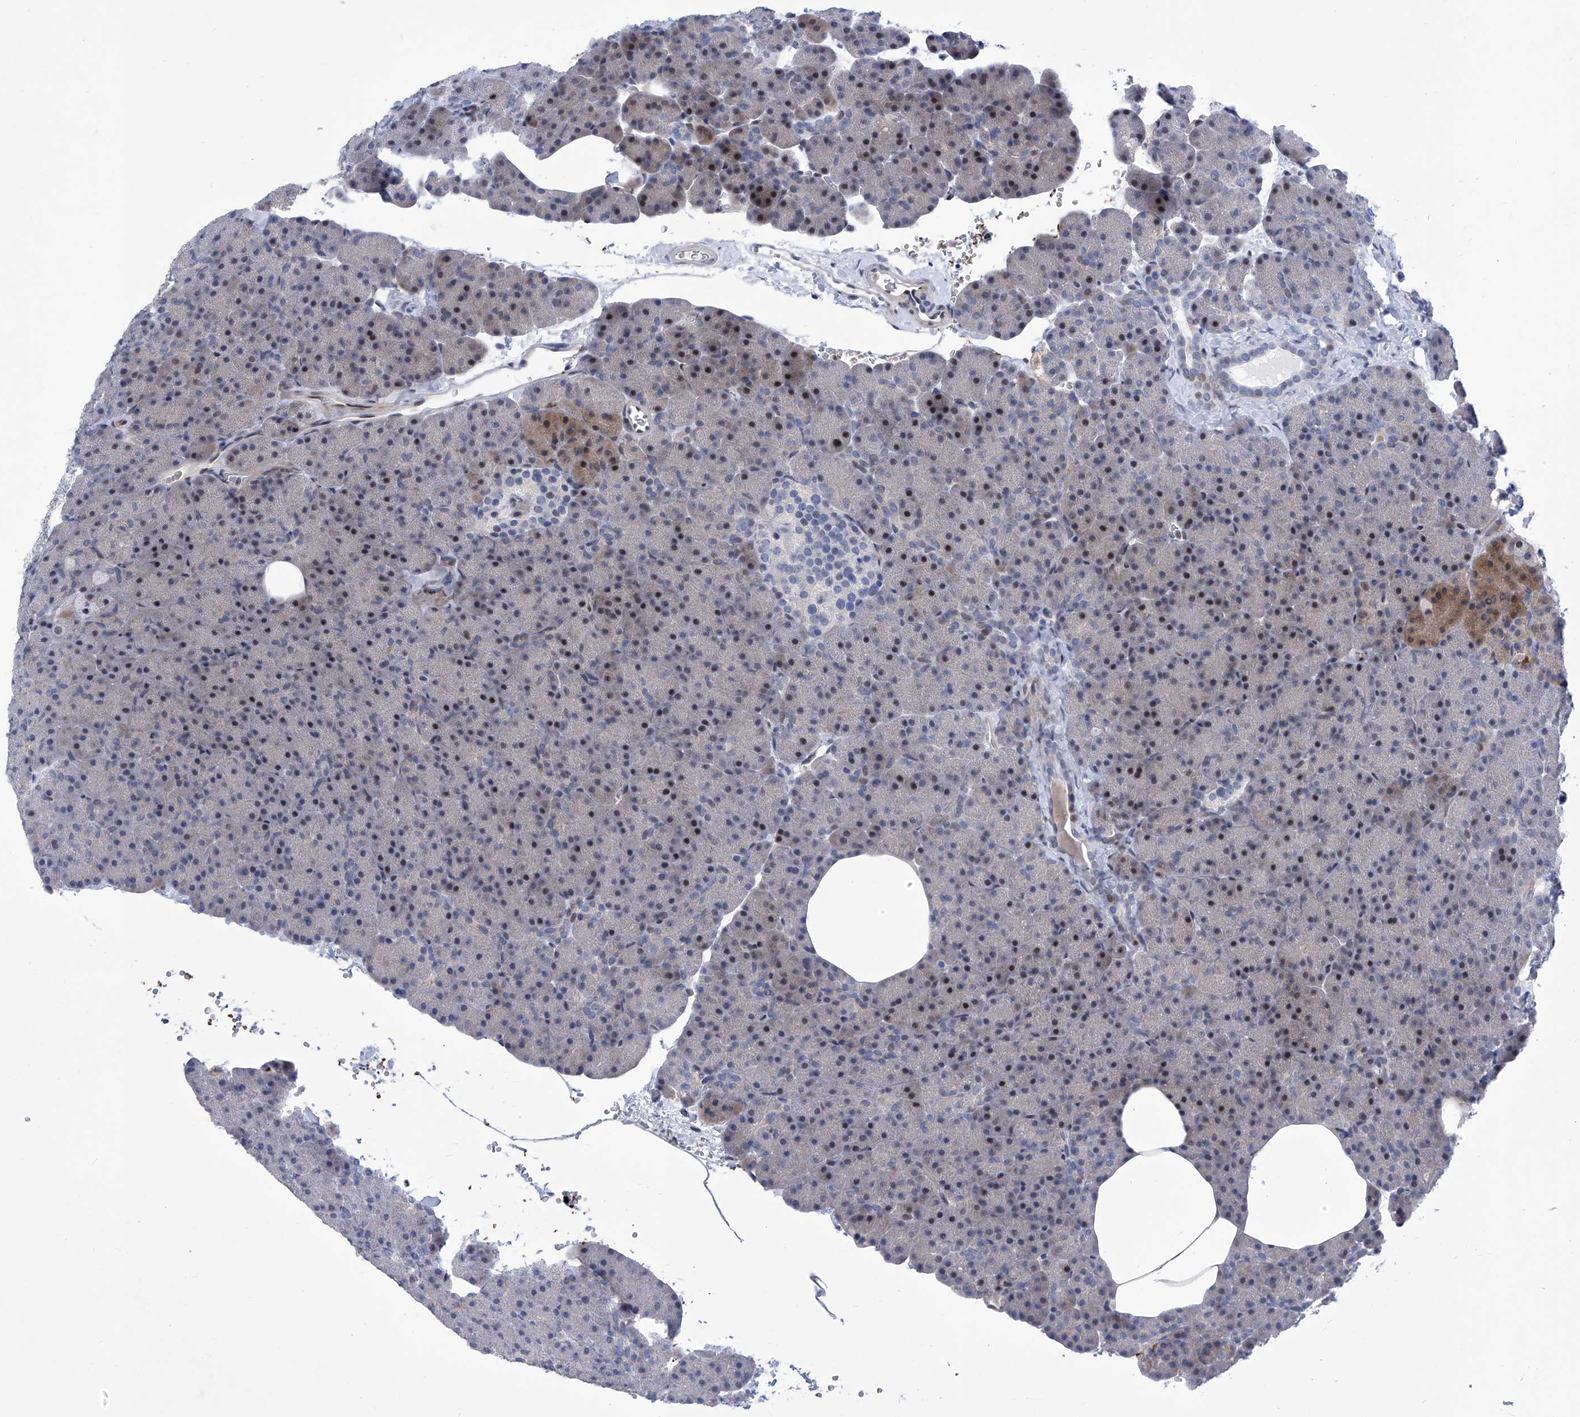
{"staining": {"intensity": "moderate", "quantity": "<25%", "location": "cytoplasmic/membranous,nuclear"}, "tissue": "pancreas", "cell_type": "Exocrine glandular cells", "image_type": "normal", "snomed": [{"axis": "morphology", "description": "Normal tissue, NOS"}, {"axis": "morphology", "description": "Carcinoid, malignant, NOS"}, {"axis": "topography", "description": "Pancreas"}], "caption": "Pancreas stained with DAB IHC displays low levels of moderate cytoplasmic/membranous,nuclear expression in about <25% of exocrine glandular cells.", "gene": "NUFIP1", "patient": {"sex": "female", "age": 35}}